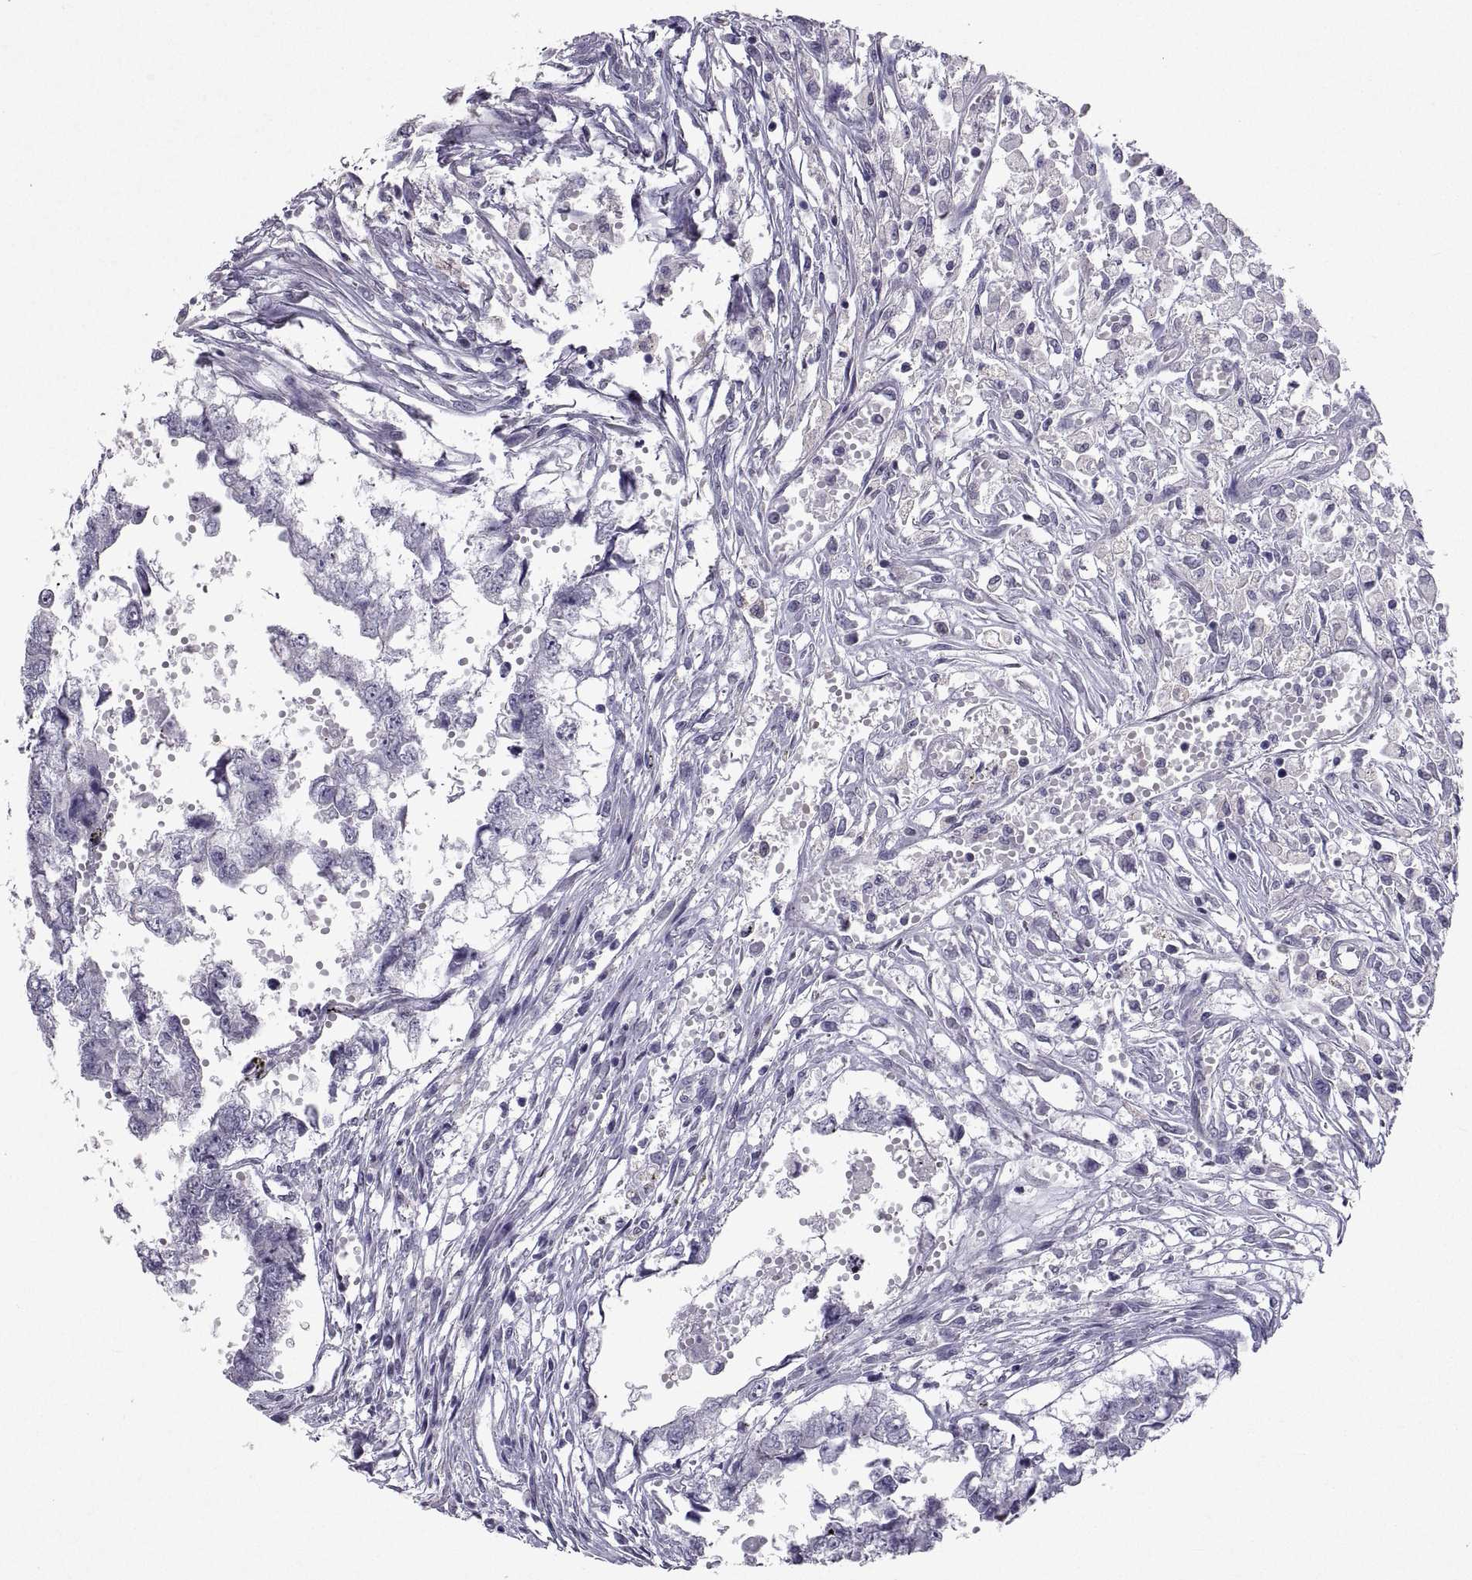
{"staining": {"intensity": "negative", "quantity": "none", "location": "none"}, "tissue": "testis cancer", "cell_type": "Tumor cells", "image_type": "cancer", "snomed": [{"axis": "morphology", "description": "Carcinoma, Embryonal, NOS"}, {"axis": "morphology", "description": "Teratoma, malignant, NOS"}, {"axis": "topography", "description": "Testis"}], "caption": "Immunohistochemical staining of human testis cancer displays no significant staining in tumor cells.", "gene": "SOX21", "patient": {"sex": "male", "age": 44}}